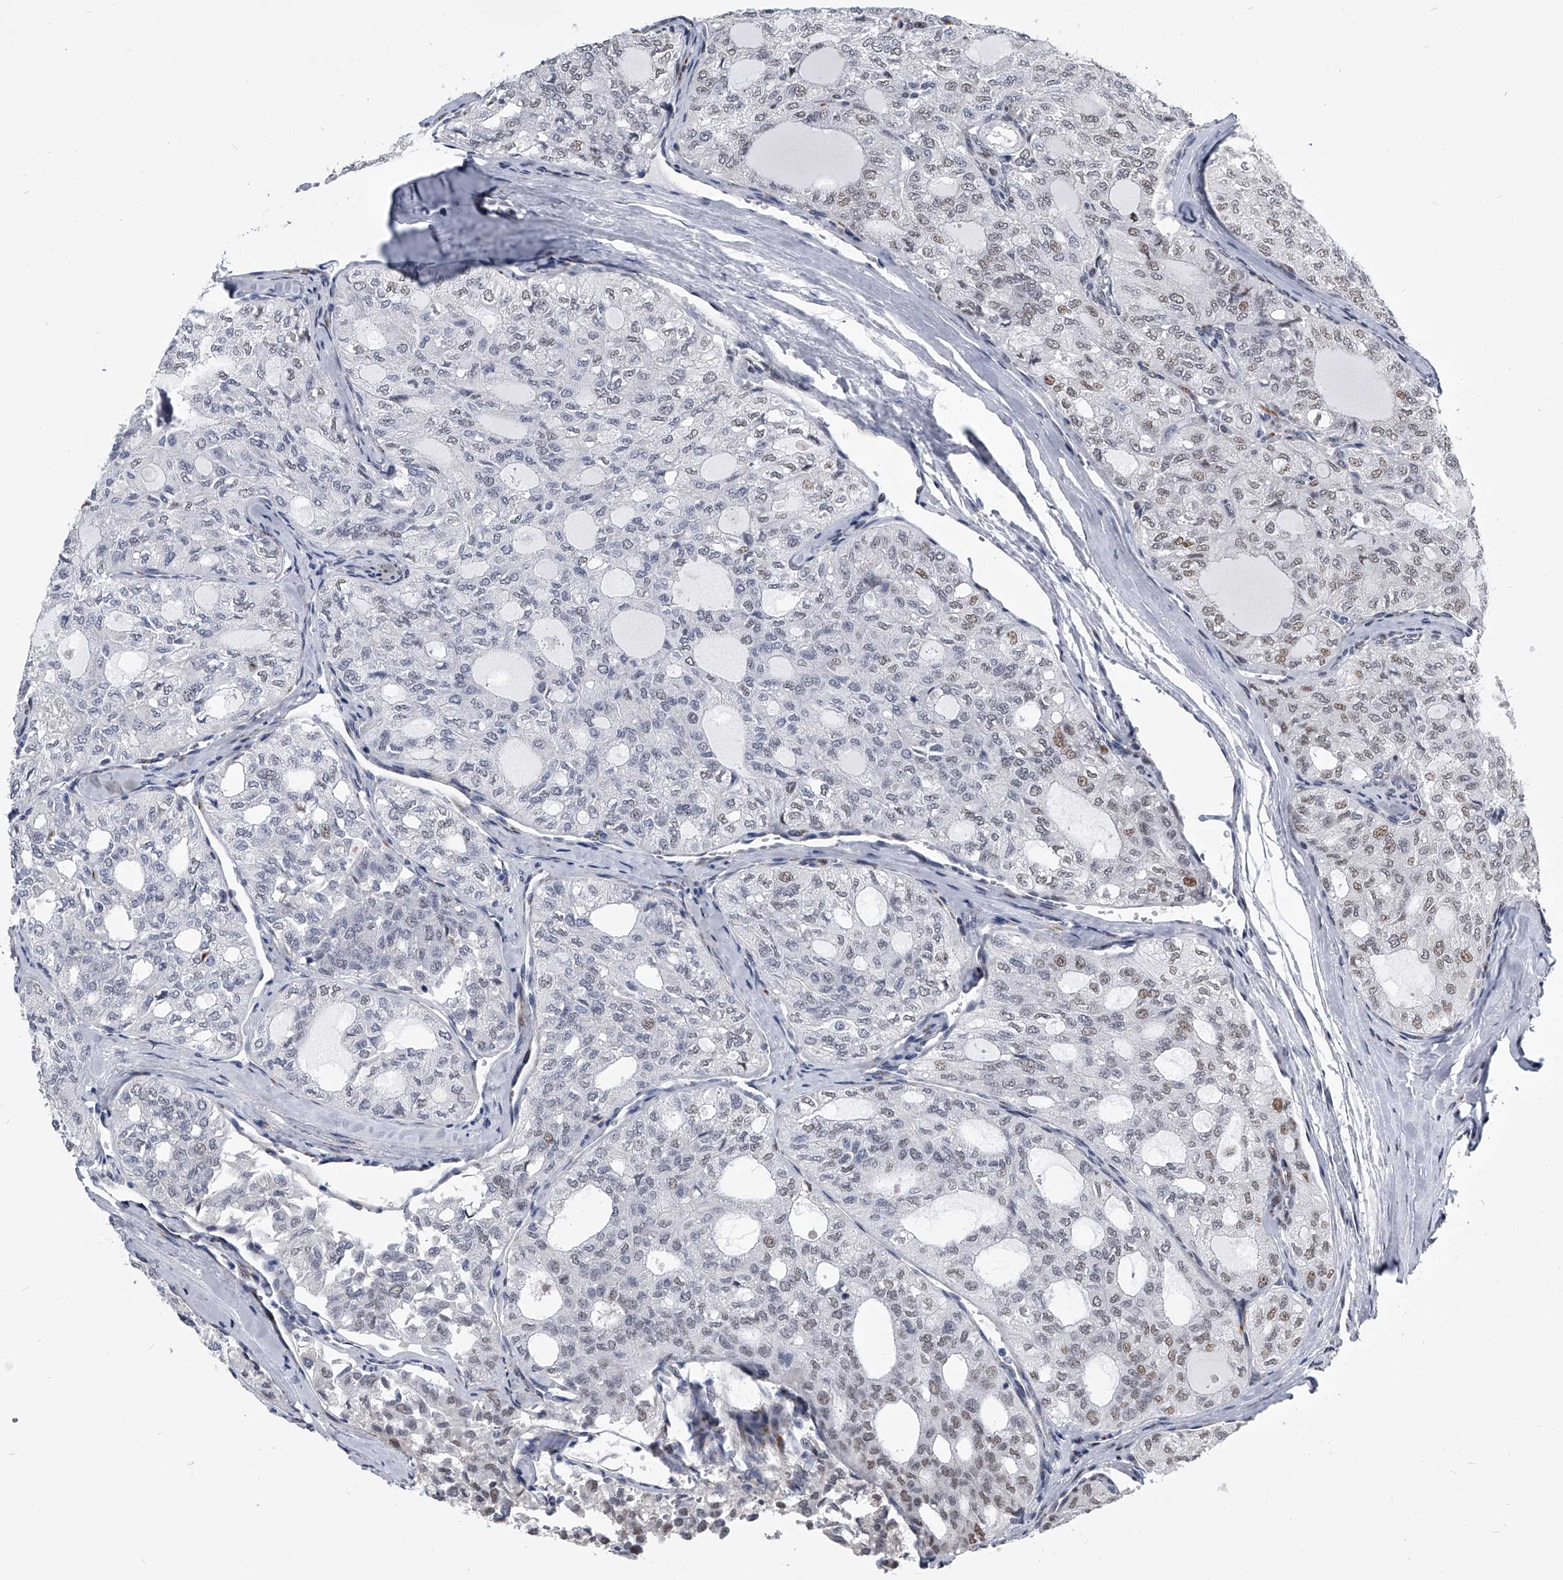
{"staining": {"intensity": "weak", "quantity": "<25%", "location": "nuclear"}, "tissue": "thyroid cancer", "cell_type": "Tumor cells", "image_type": "cancer", "snomed": [{"axis": "morphology", "description": "Follicular adenoma carcinoma, NOS"}, {"axis": "topography", "description": "Thyroid gland"}], "caption": "IHC of thyroid follicular adenoma carcinoma exhibits no staining in tumor cells.", "gene": "CMTR1", "patient": {"sex": "male", "age": 75}}